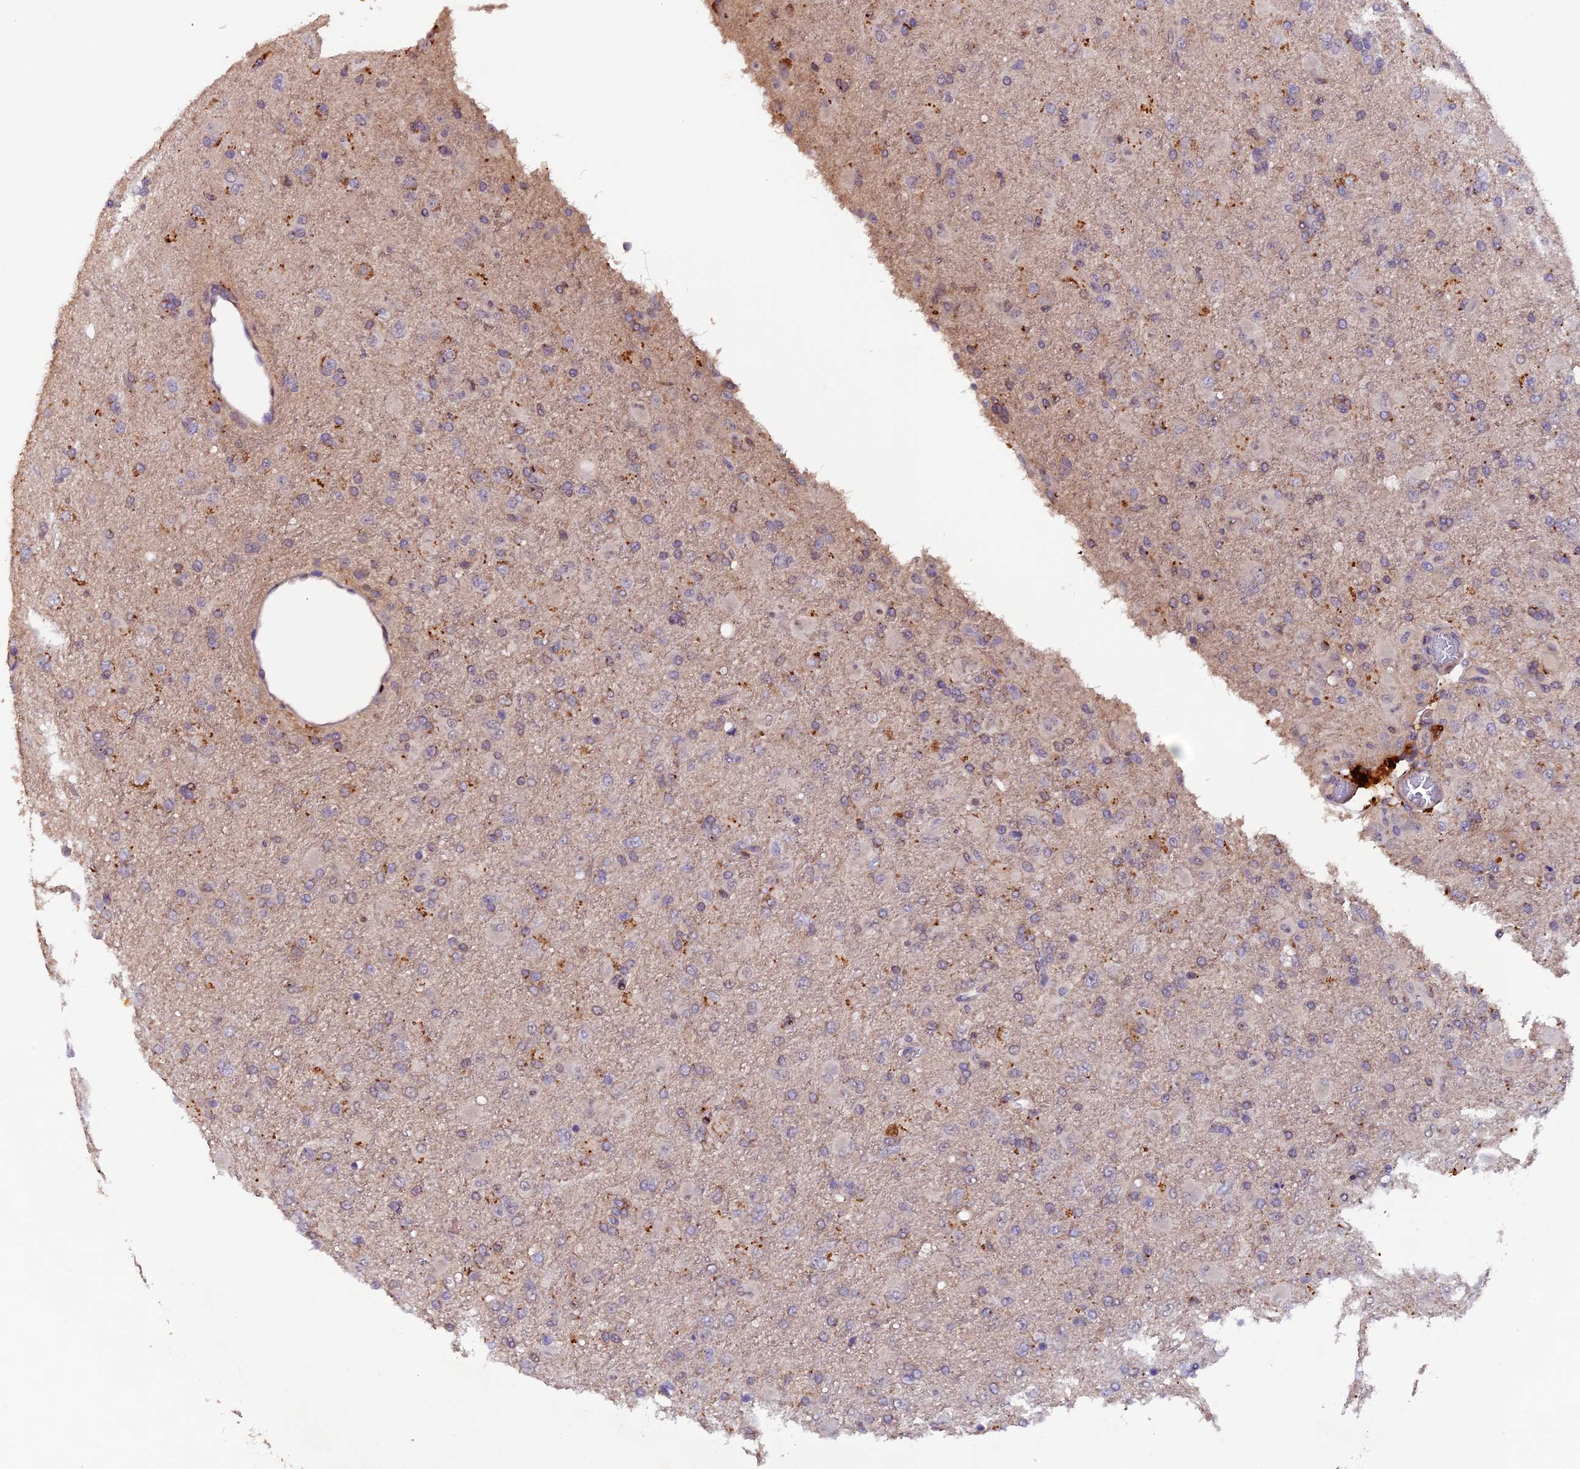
{"staining": {"intensity": "negative", "quantity": "none", "location": "none"}, "tissue": "glioma", "cell_type": "Tumor cells", "image_type": "cancer", "snomed": [{"axis": "morphology", "description": "Glioma, malignant, Low grade"}, {"axis": "topography", "description": "Brain"}], "caption": "The histopathology image exhibits no significant expression in tumor cells of glioma.", "gene": "NCK2", "patient": {"sex": "male", "age": 65}}